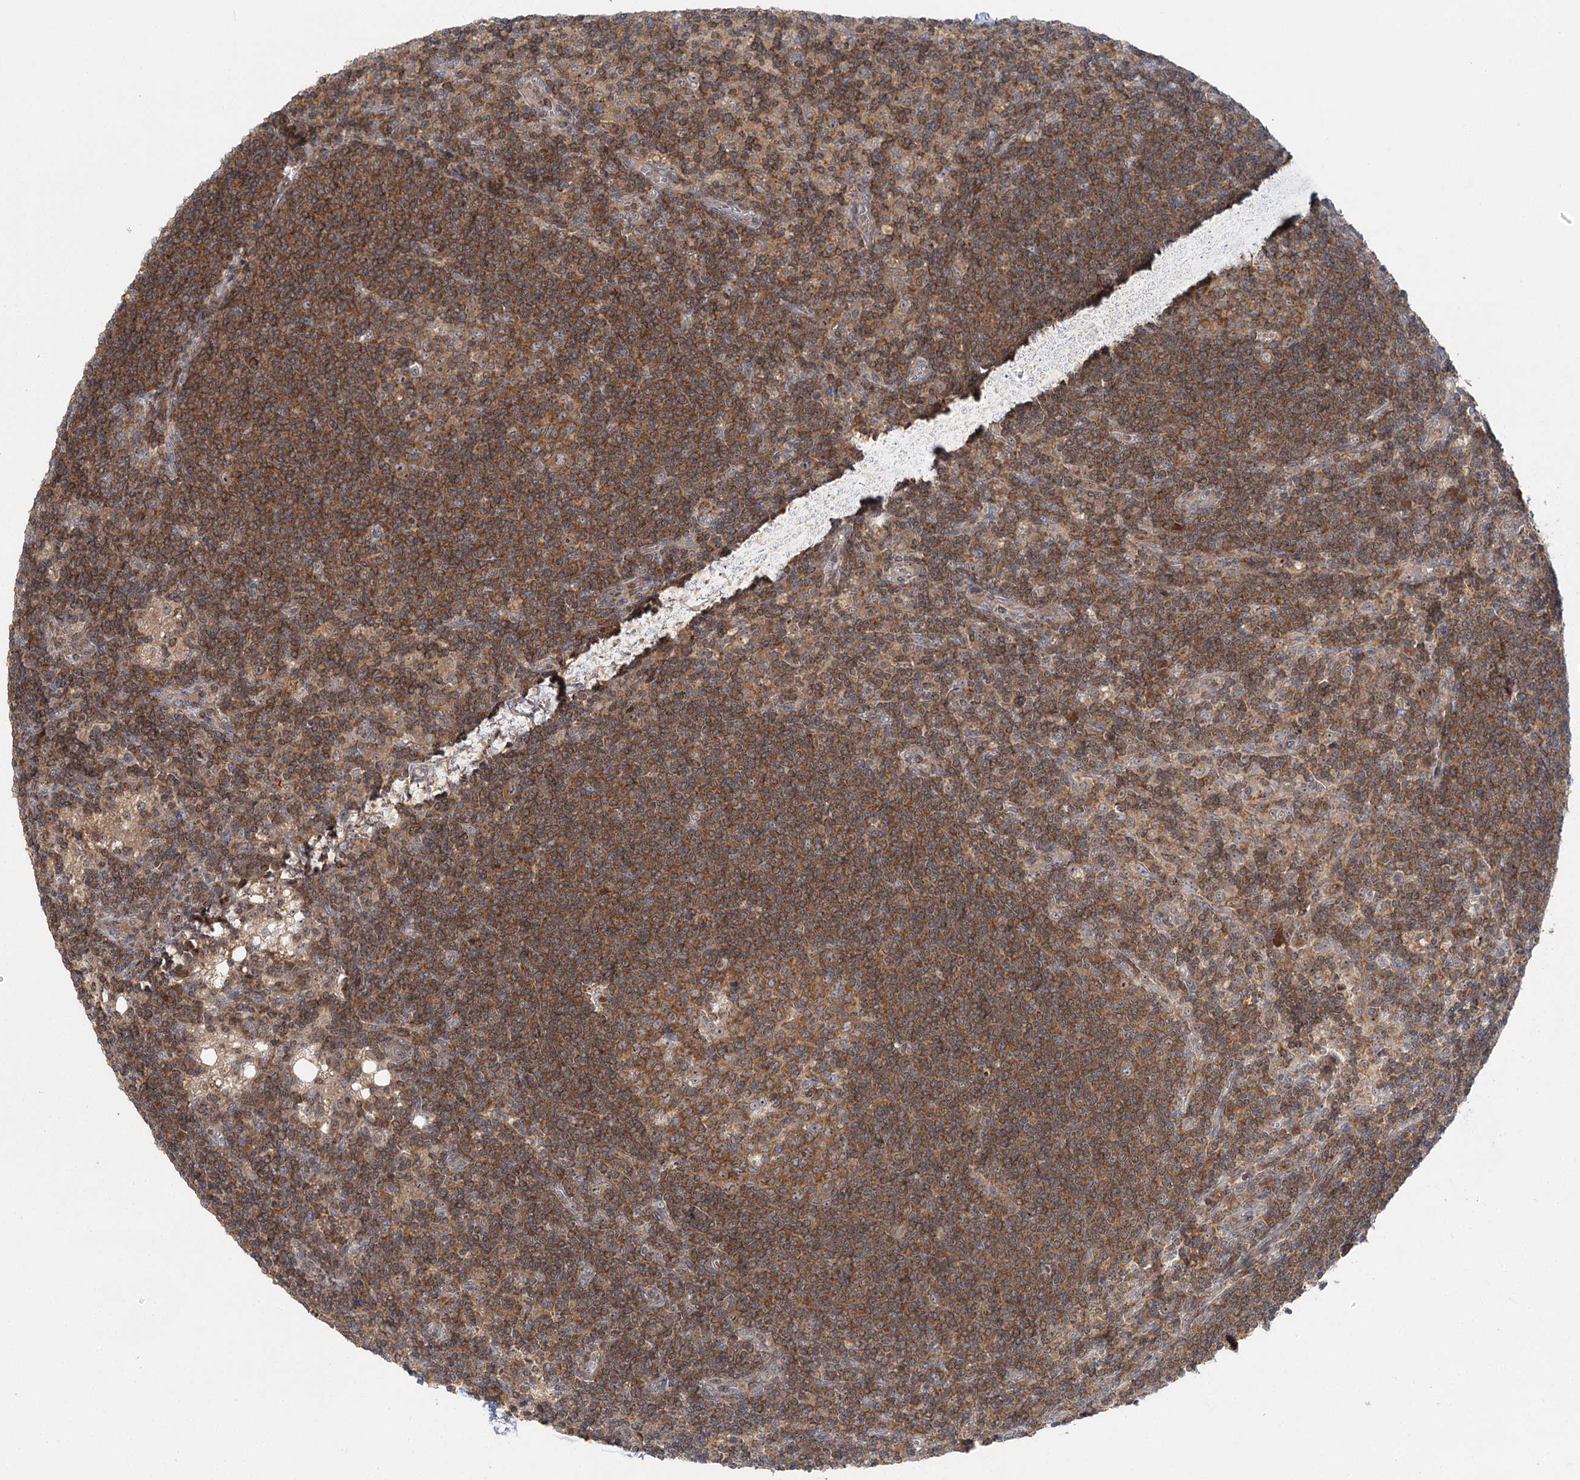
{"staining": {"intensity": "moderate", "quantity": "25%-75%", "location": "cytoplasmic/membranous,nuclear"}, "tissue": "lymph node", "cell_type": "Germinal center cells", "image_type": "normal", "snomed": [{"axis": "morphology", "description": "Normal tissue, NOS"}, {"axis": "topography", "description": "Lymph node"}], "caption": "Immunohistochemical staining of benign human lymph node demonstrates medium levels of moderate cytoplasmic/membranous,nuclear positivity in about 25%-75% of germinal center cells.", "gene": "ENSG00000273217", "patient": {"sex": "male", "age": 69}}